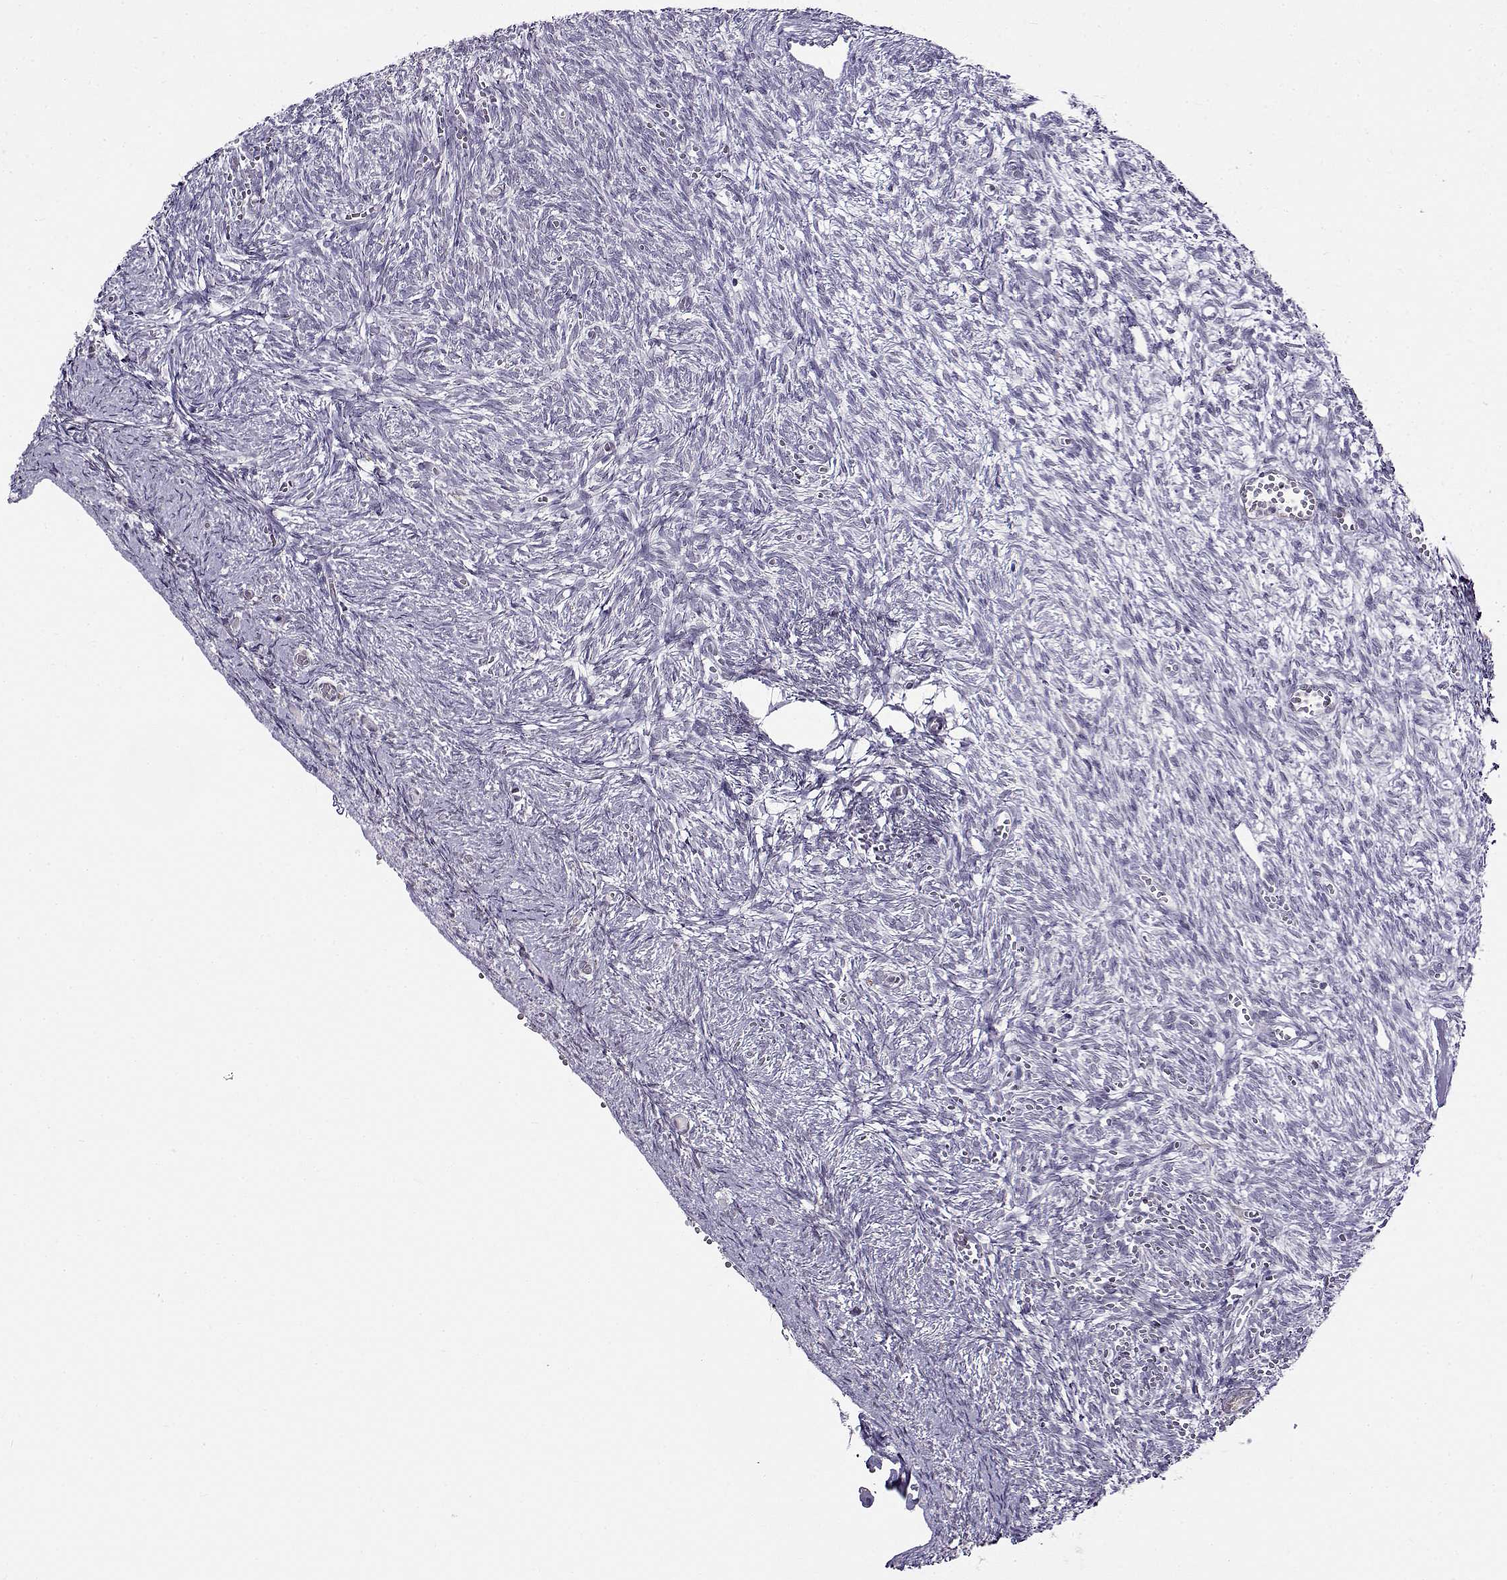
{"staining": {"intensity": "moderate", "quantity": ">75%", "location": "nuclear"}, "tissue": "ovary", "cell_type": "Follicle cells", "image_type": "normal", "snomed": [{"axis": "morphology", "description": "Normal tissue, NOS"}, {"axis": "topography", "description": "Ovary"}], "caption": "The image shows immunohistochemical staining of normal ovary. There is moderate nuclear staining is seen in about >75% of follicle cells. (IHC, brightfield microscopy, high magnification).", "gene": "BACH1", "patient": {"sex": "female", "age": 43}}